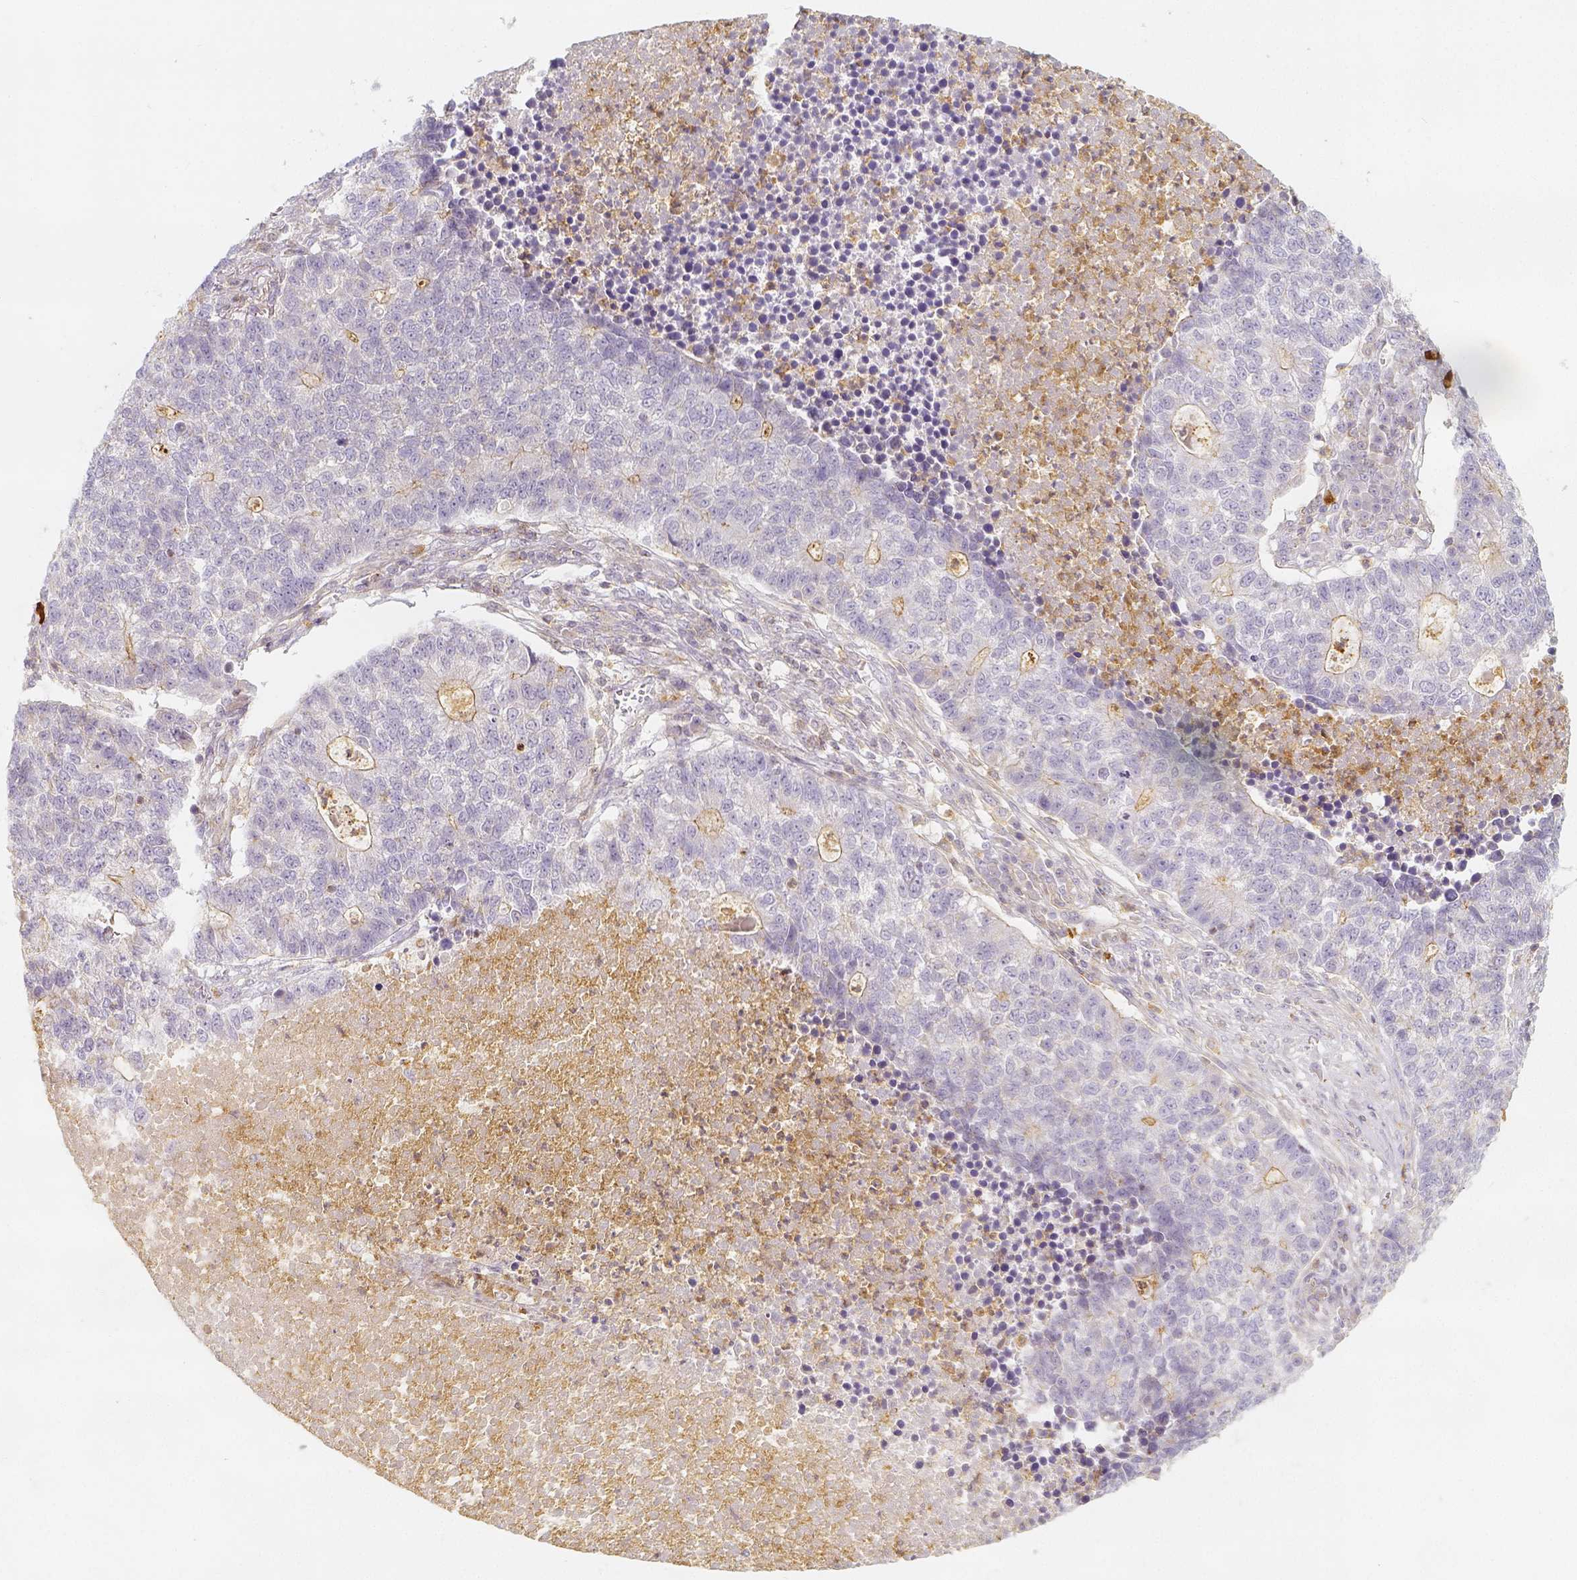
{"staining": {"intensity": "negative", "quantity": "none", "location": "none"}, "tissue": "lung cancer", "cell_type": "Tumor cells", "image_type": "cancer", "snomed": [{"axis": "morphology", "description": "Adenocarcinoma, NOS"}, {"axis": "topography", "description": "Lung"}], "caption": "Tumor cells show no significant staining in lung cancer.", "gene": "PTPRJ", "patient": {"sex": "male", "age": 57}}